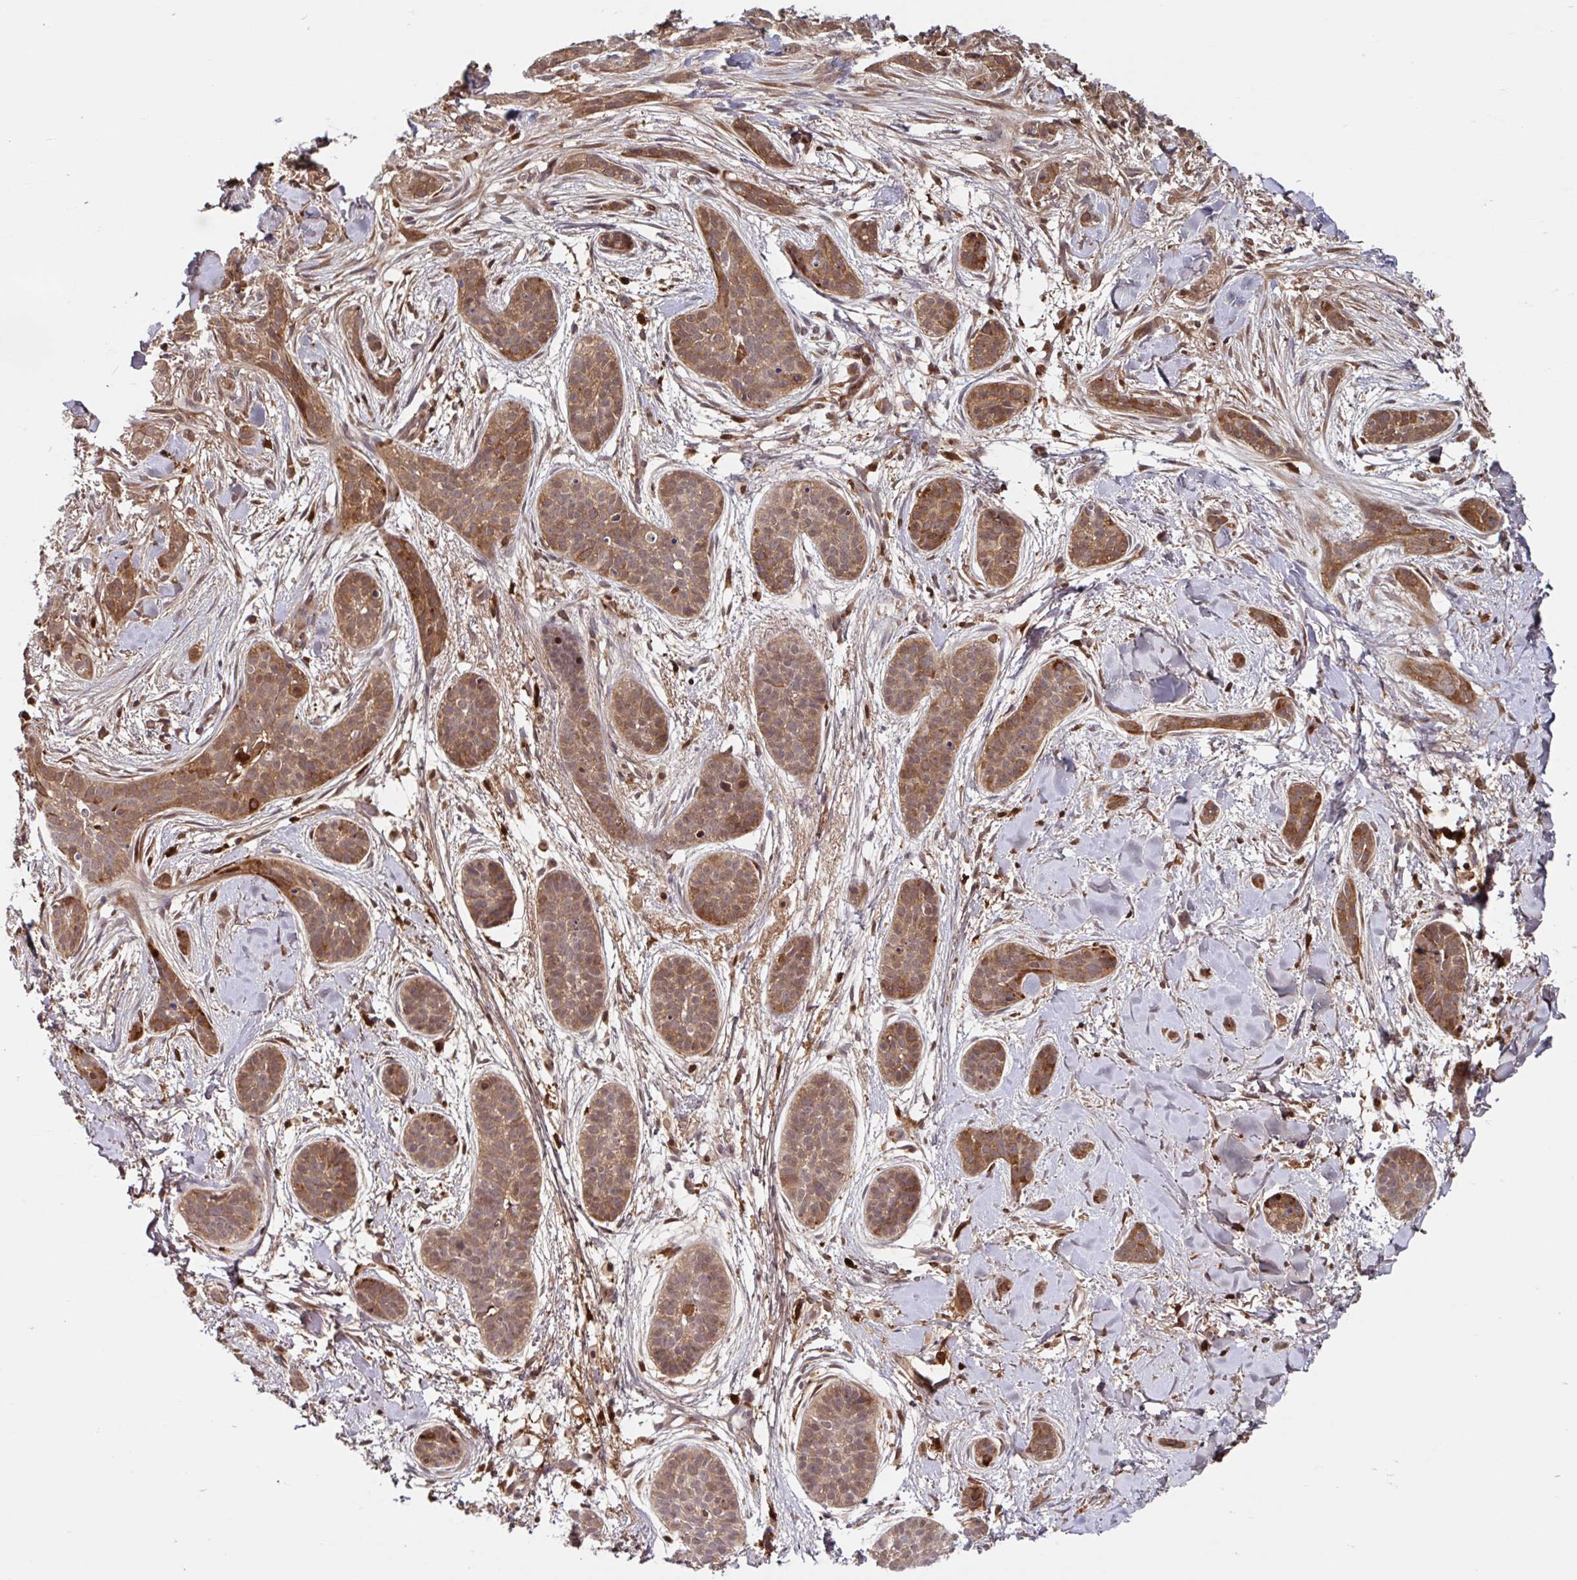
{"staining": {"intensity": "moderate", "quantity": ">75%", "location": "cytoplasmic/membranous"}, "tissue": "skin cancer", "cell_type": "Tumor cells", "image_type": "cancer", "snomed": [{"axis": "morphology", "description": "Basal cell carcinoma"}, {"axis": "topography", "description": "Skin"}], "caption": "Immunohistochemical staining of human basal cell carcinoma (skin) displays medium levels of moderate cytoplasmic/membranous protein positivity in about >75% of tumor cells. The staining is performed using DAB (3,3'-diaminobenzidine) brown chromogen to label protein expression. The nuclei are counter-stained blue using hematoxylin.", "gene": "BLVRA", "patient": {"sex": "male", "age": 52}}